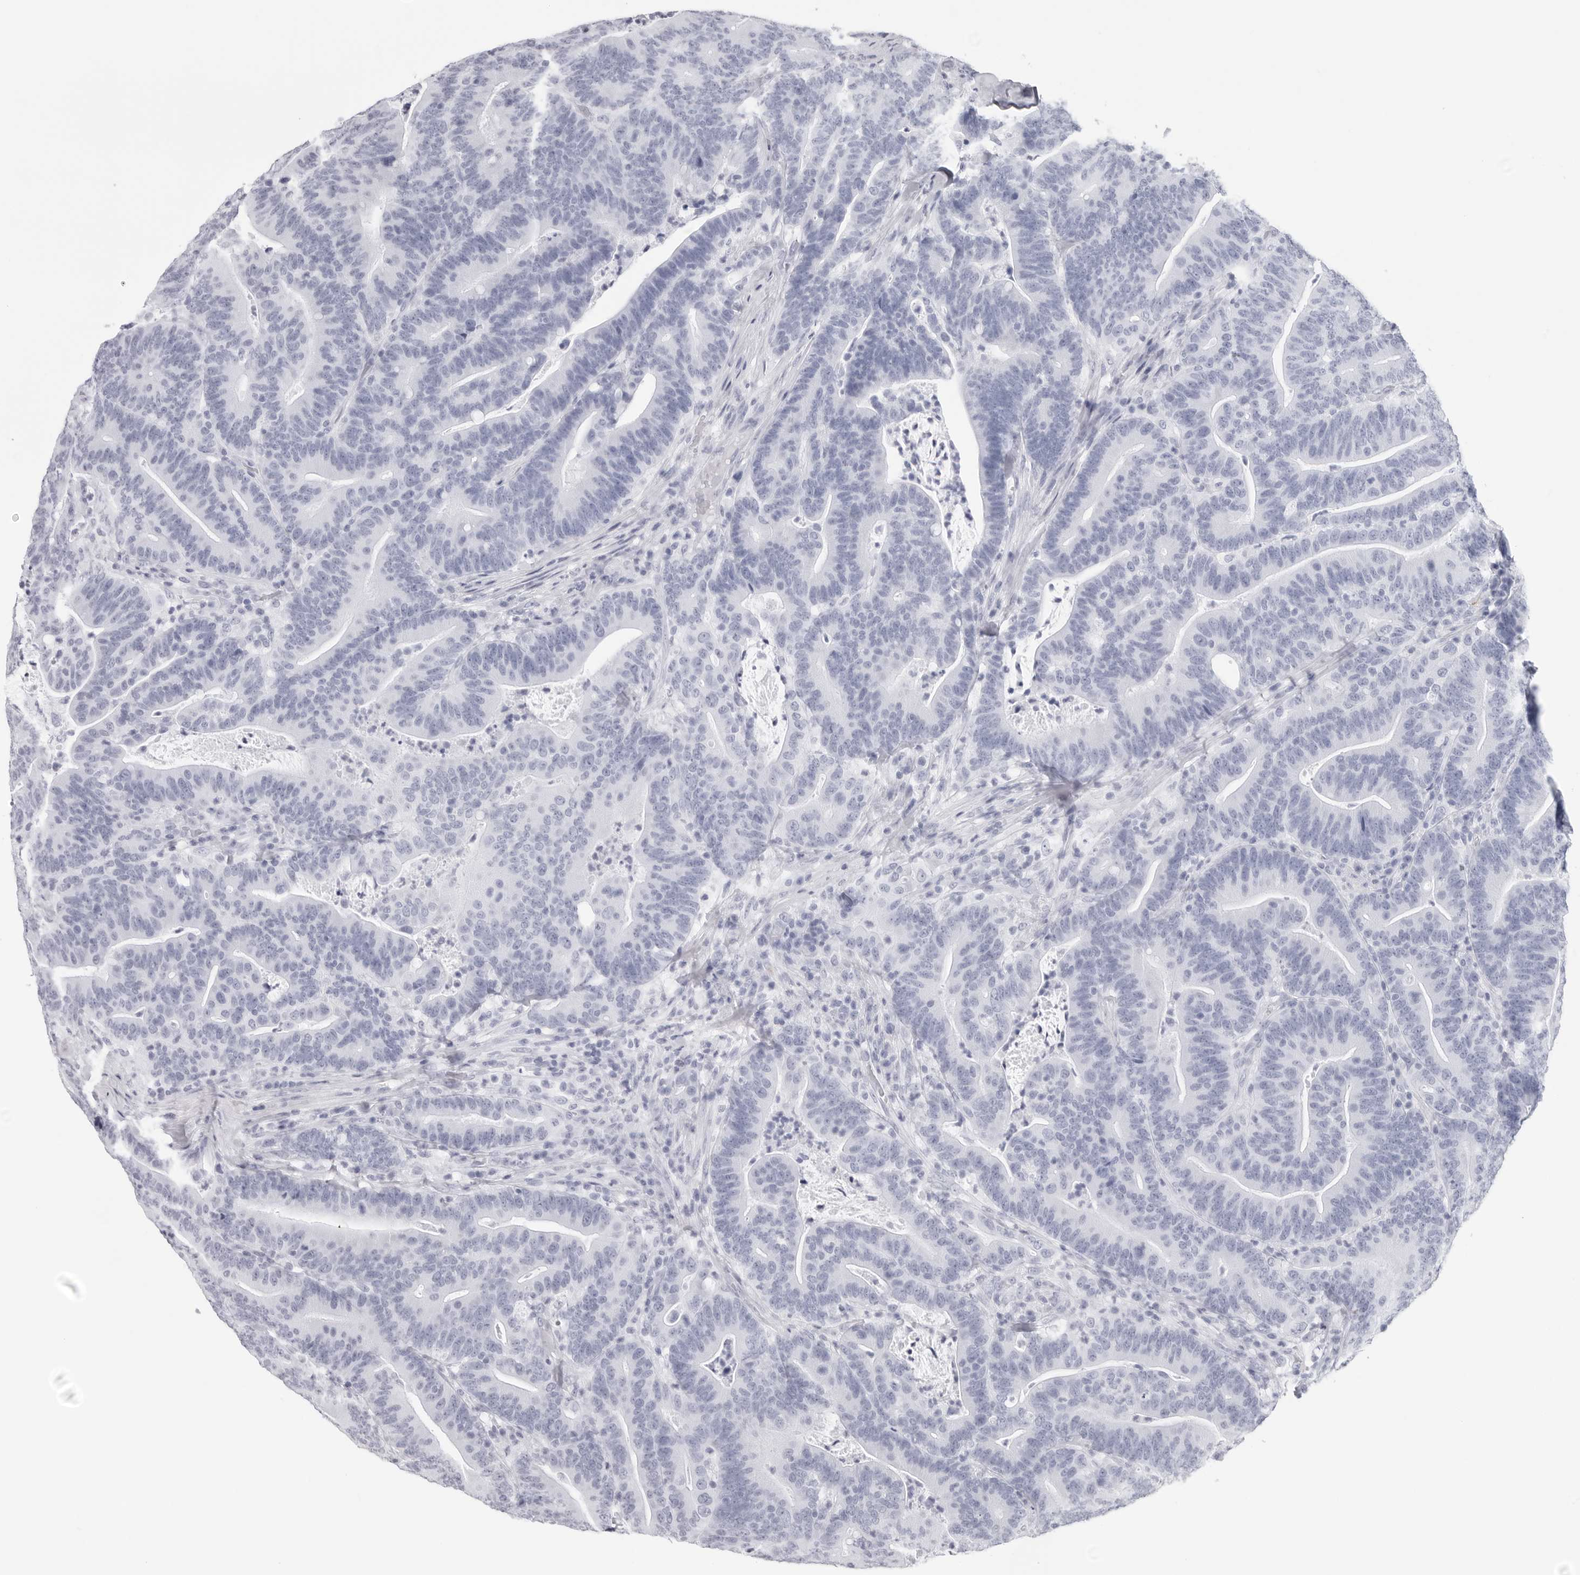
{"staining": {"intensity": "negative", "quantity": "none", "location": "none"}, "tissue": "colorectal cancer", "cell_type": "Tumor cells", "image_type": "cancer", "snomed": [{"axis": "morphology", "description": "Adenocarcinoma, NOS"}, {"axis": "topography", "description": "Colon"}], "caption": "A photomicrograph of human adenocarcinoma (colorectal) is negative for staining in tumor cells.", "gene": "CST2", "patient": {"sex": "female", "age": 66}}